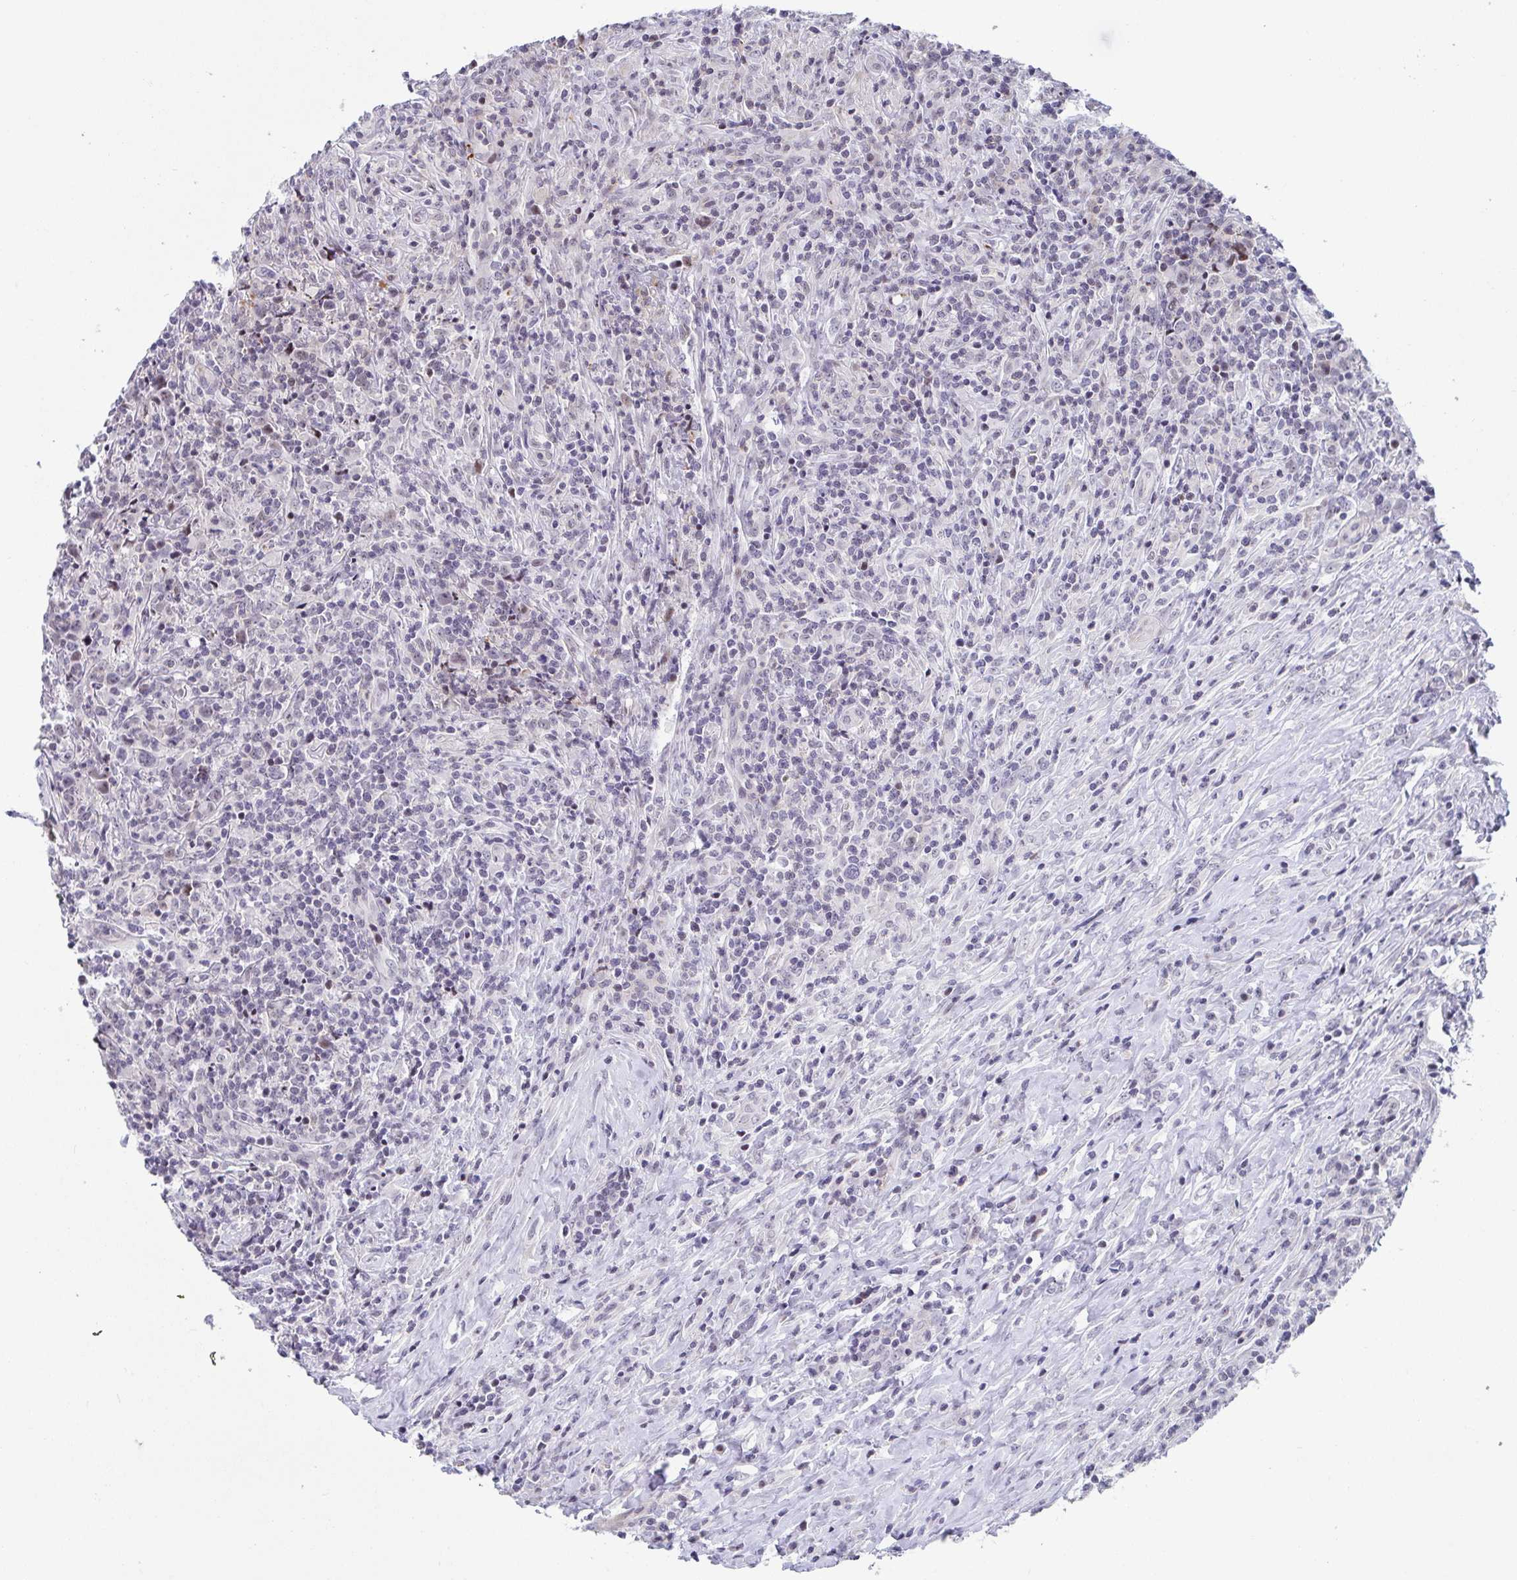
{"staining": {"intensity": "negative", "quantity": "none", "location": "none"}, "tissue": "lymphoma", "cell_type": "Tumor cells", "image_type": "cancer", "snomed": [{"axis": "morphology", "description": "Hodgkin's disease, NOS"}, {"axis": "topography", "description": "Lymph node"}], "caption": "Tumor cells are negative for protein expression in human lymphoma.", "gene": "WDR72", "patient": {"sex": "female", "age": 18}}